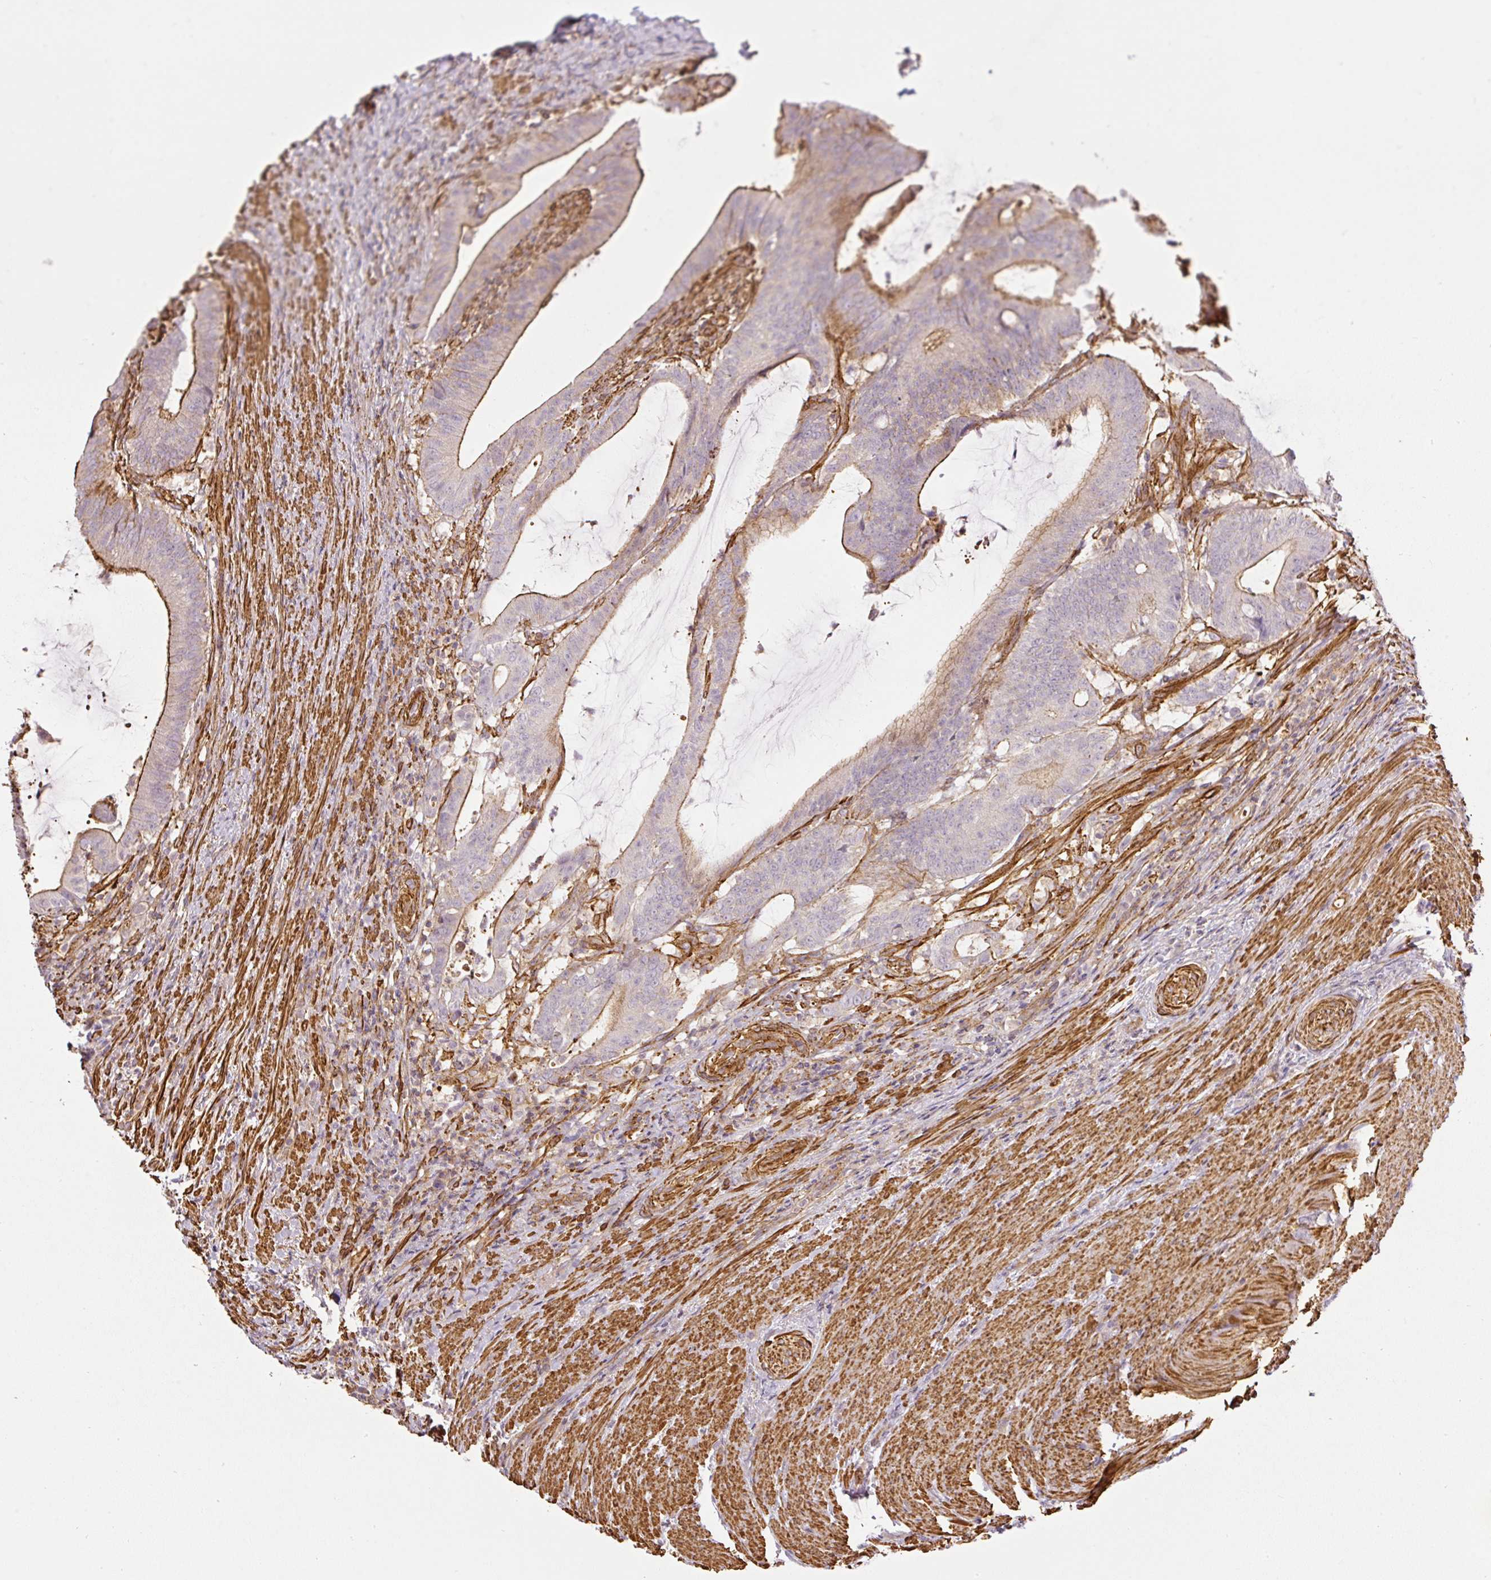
{"staining": {"intensity": "moderate", "quantity": "<25%", "location": "cytoplasmic/membranous"}, "tissue": "colorectal cancer", "cell_type": "Tumor cells", "image_type": "cancer", "snomed": [{"axis": "morphology", "description": "Adenocarcinoma, NOS"}, {"axis": "topography", "description": "Colon"}], "caption": "The immunohistochemical stain shows moderate cytoplasmic/membranous expression in tumor cells of colorectal cancer (adenocarcinoma) tissue. Nuclei are stained in blue.", "gene": "MYL12A", "patient": {"sex": "female", "age": 43}}